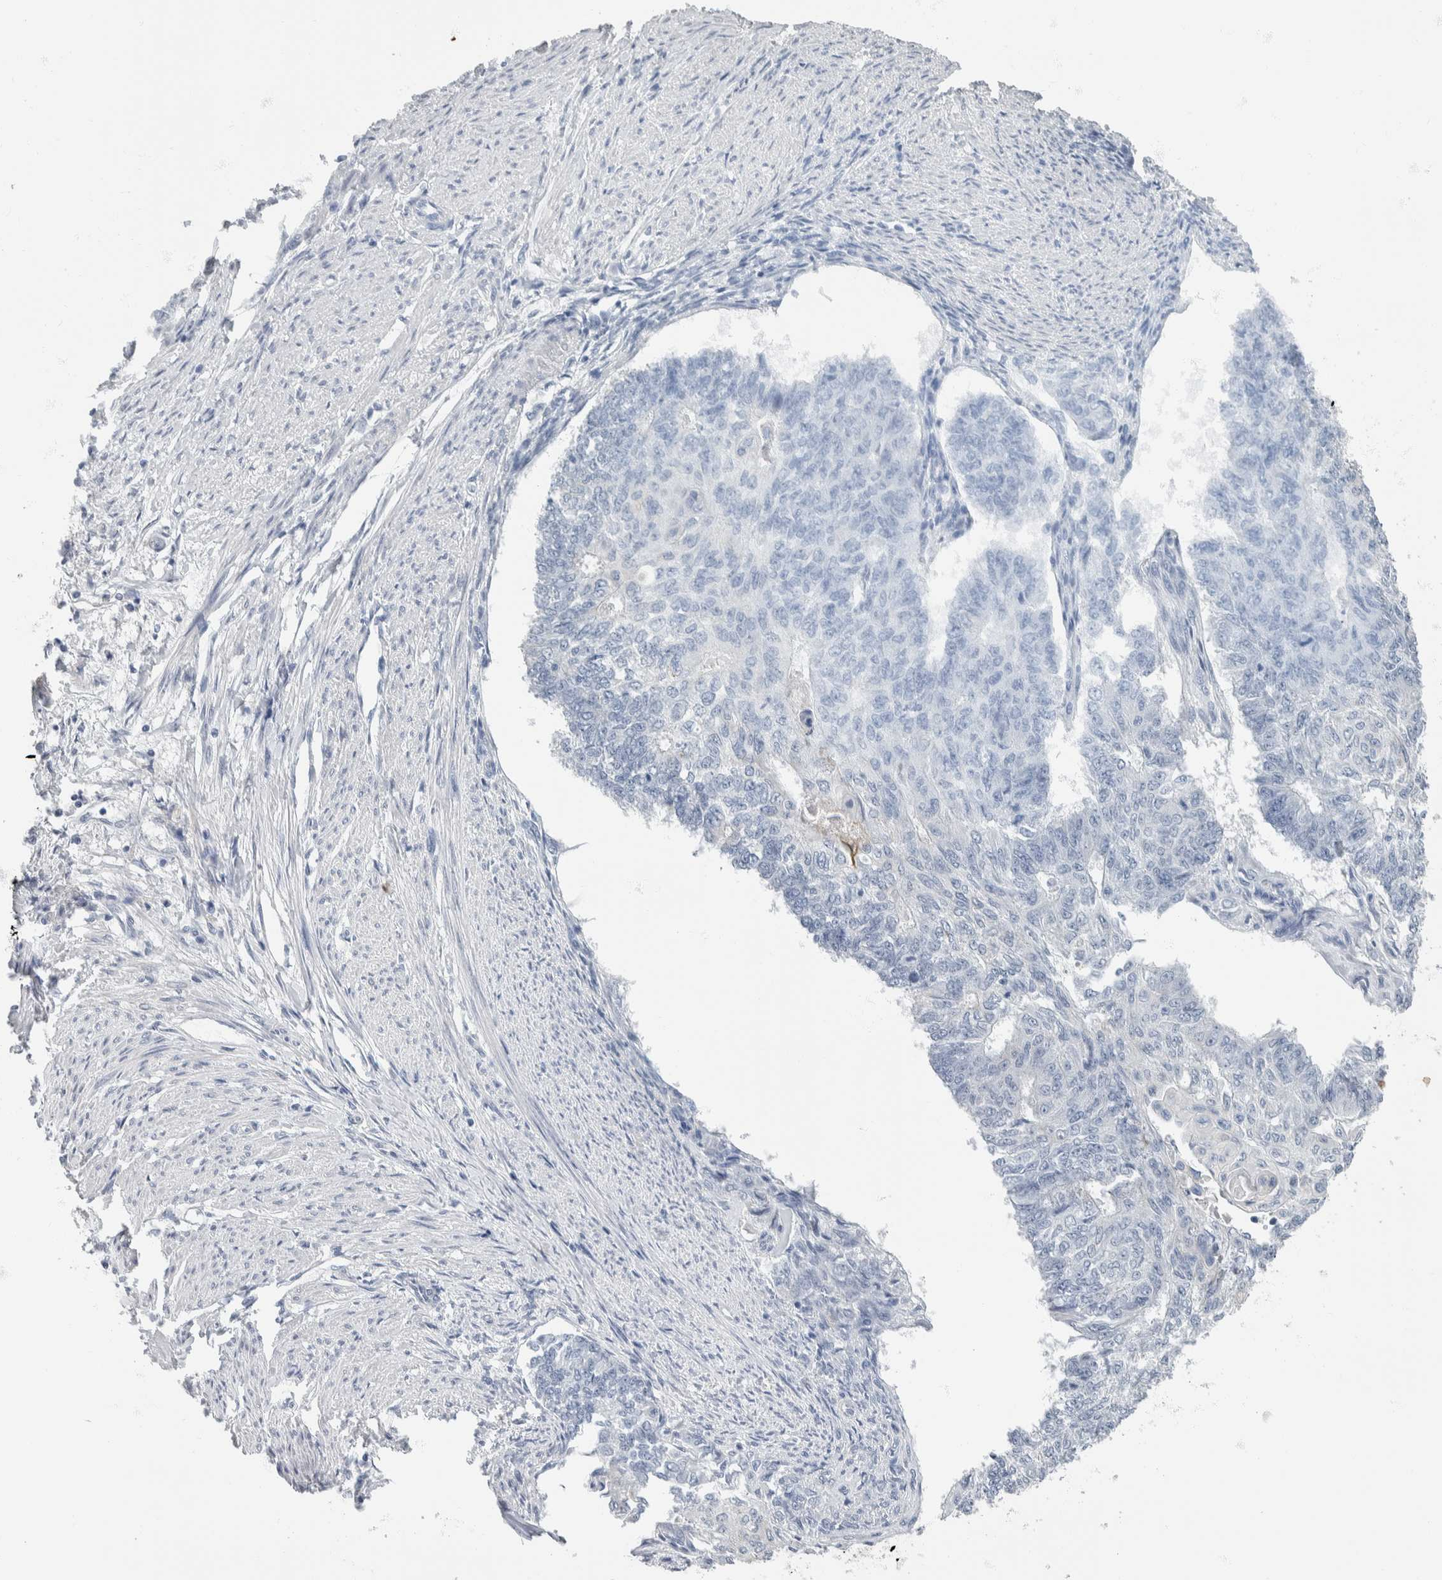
{"staining": {"intensity": "negative", "quantity": "none", "location": "none"}, "tissue": "endometrial cancer", "cell_type": "Tumor cells", "image_type": "cancer", "snomed": [{"axis": "morphology", "description": "Adenocarcinoma, NOS"}, {"axis": "topography", "description": "Endometrium"}], "caption": "Tumor cells are negative for brown protein staining in endometrial cancer.", "gene": "NEFM", "patient": {"sex": "female", "age": 32}}